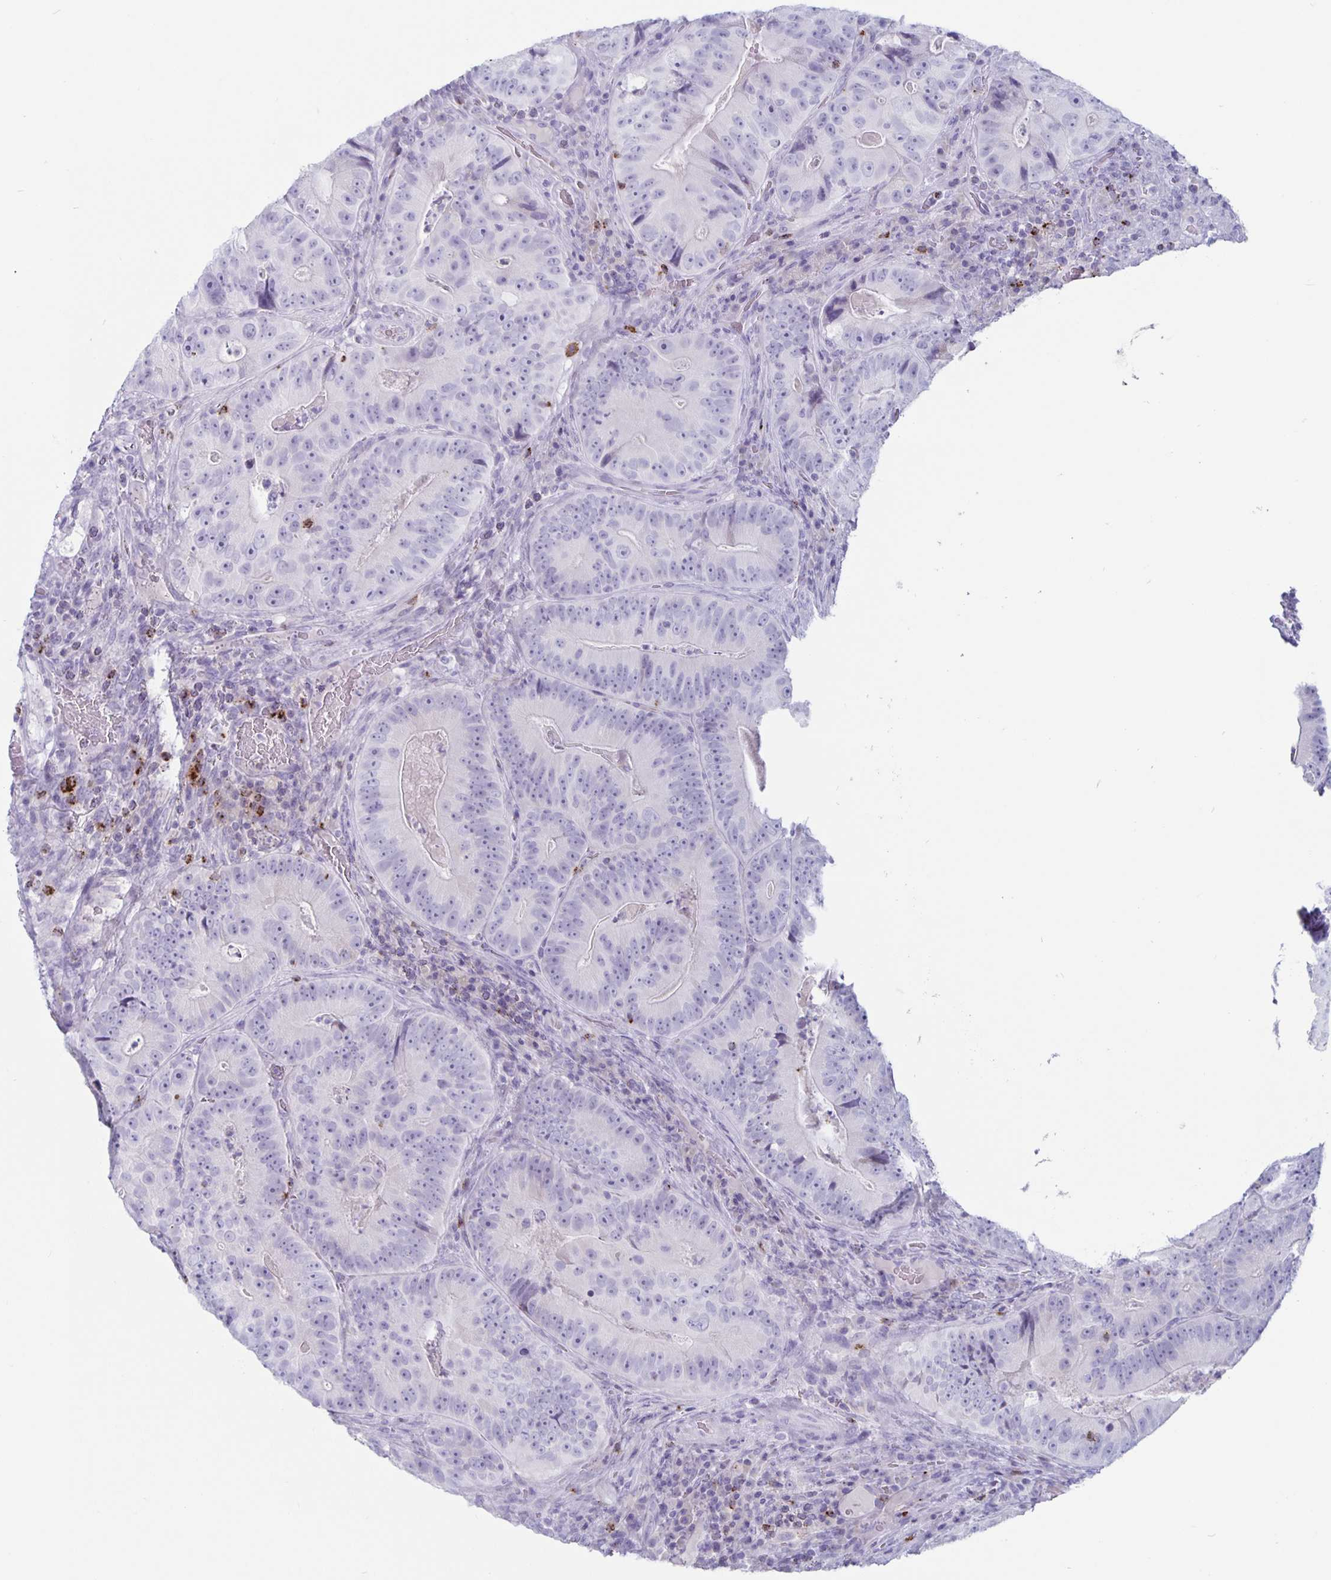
{"staining": {"intensity": "negative", "quantity": "none", "location": "none"}, "tissue": "colorectal cancer", "cell_type": "Tumor cells", "image_type": "cancer", "snomed": [{"axis": "morphology", "description": "Adenocarcinoma, NOS"}, {"axis": "topography", "description": "Colon"}], "caption": "Immunohistochemical staining of human colorectal adenocarcinoma reveals no significant positivity in tumor cells. Brightfield microscopy of immunohistochemistry (IHC) stained with DAB (brown) and hematoxylin (blue), captured at high magnification.", "gene": "GZMK", "patient": {"sex": "female", "age": 86}}